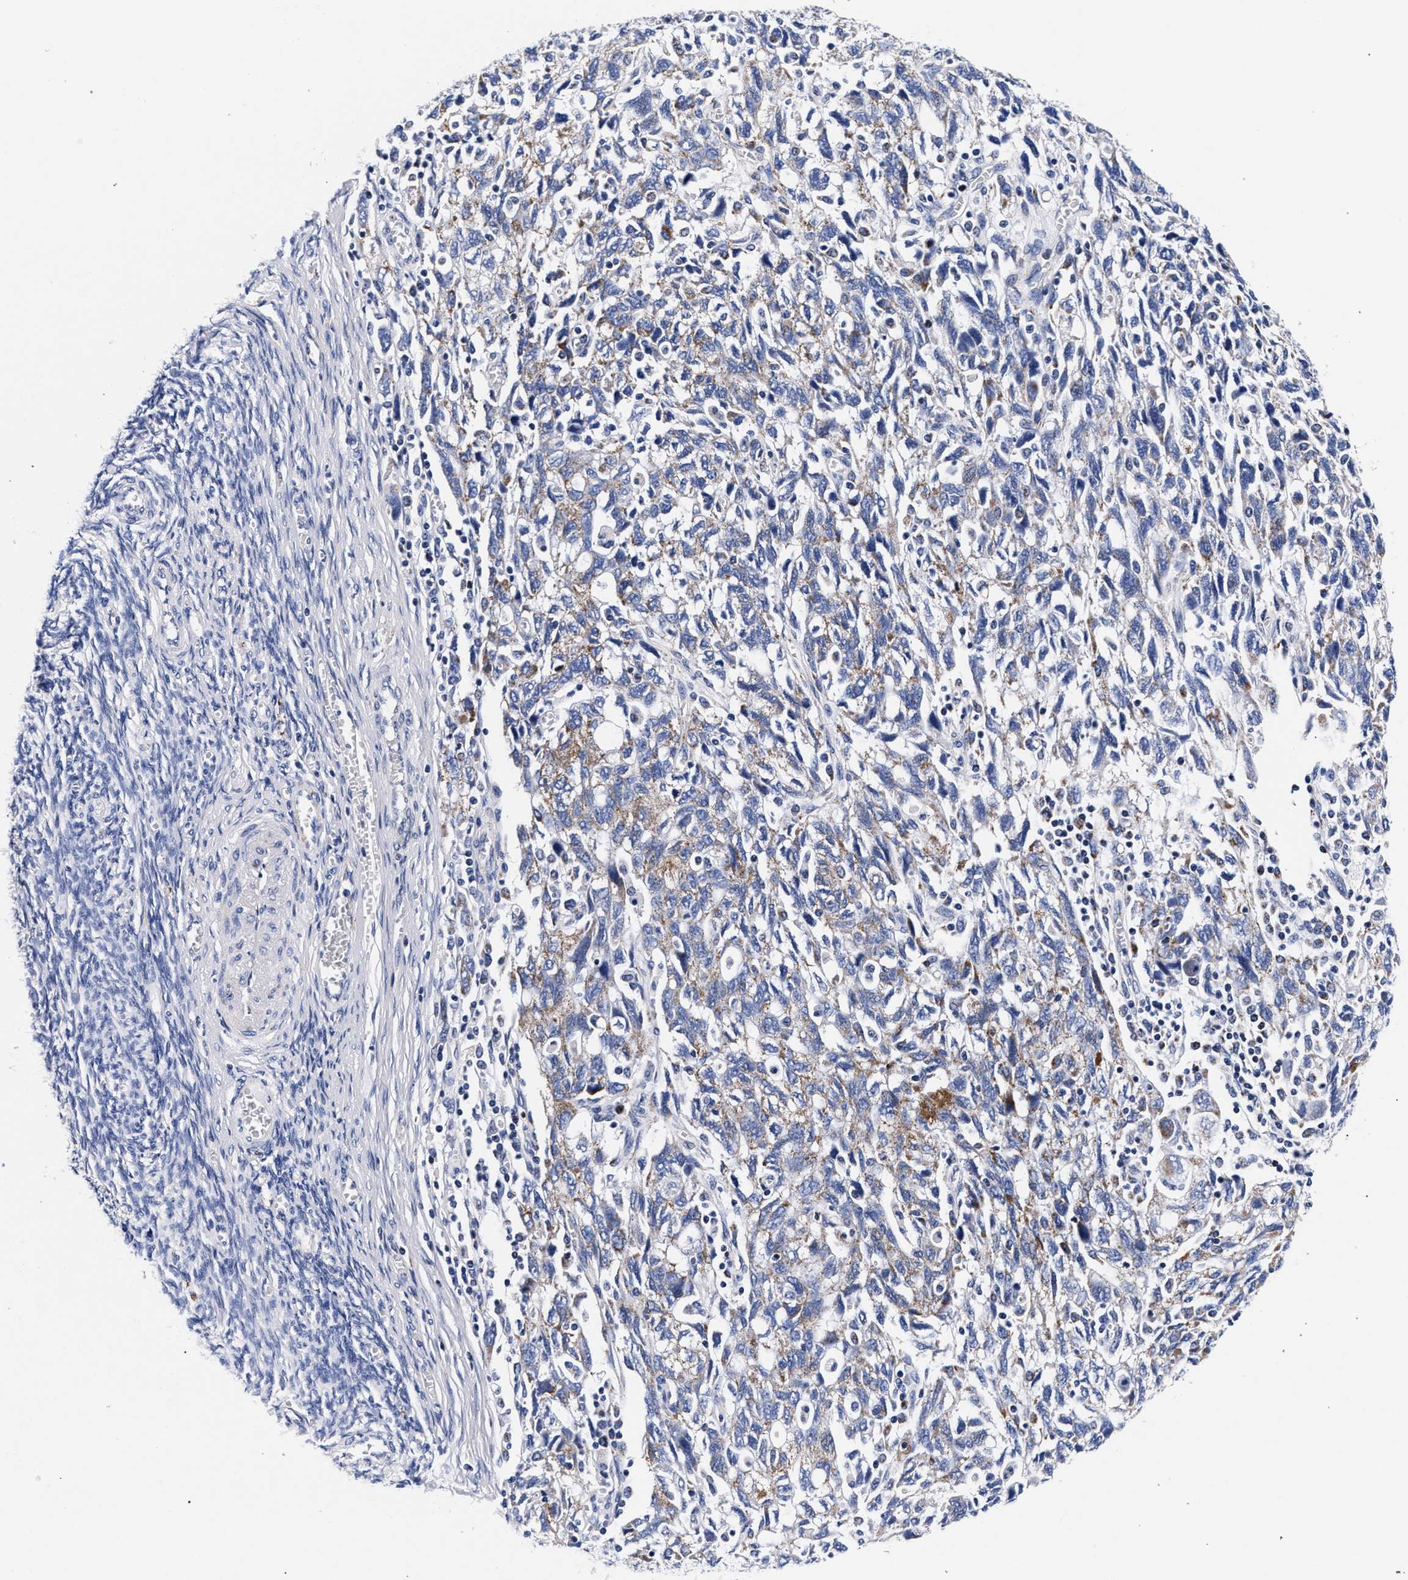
{"staining": {"intensity": "weak", "quantity": ">75%", "location": "cytoplasmic/membranous"}, "tissue": "ovarian cancer", "cell_type": "Tumor cells", "image_type": "cancer", "snomed": [{"axis": "morphology", "description": "Carcinoma, NOS"}, {"axis": "morphology", "description": "Cystadenocarcinoma, serous, NOS"}, {"axis": "topography", "description": "Ovary"}], "caption": "About >75% of tumor cells in human ovarian cancer (carcinoma) exhibit weak cytoplasmic/membranous protein staining as visualized by brown immunohistochemical staining.", "gene": "RAB3B", "patient": {"sex": "female", "age": 69}}